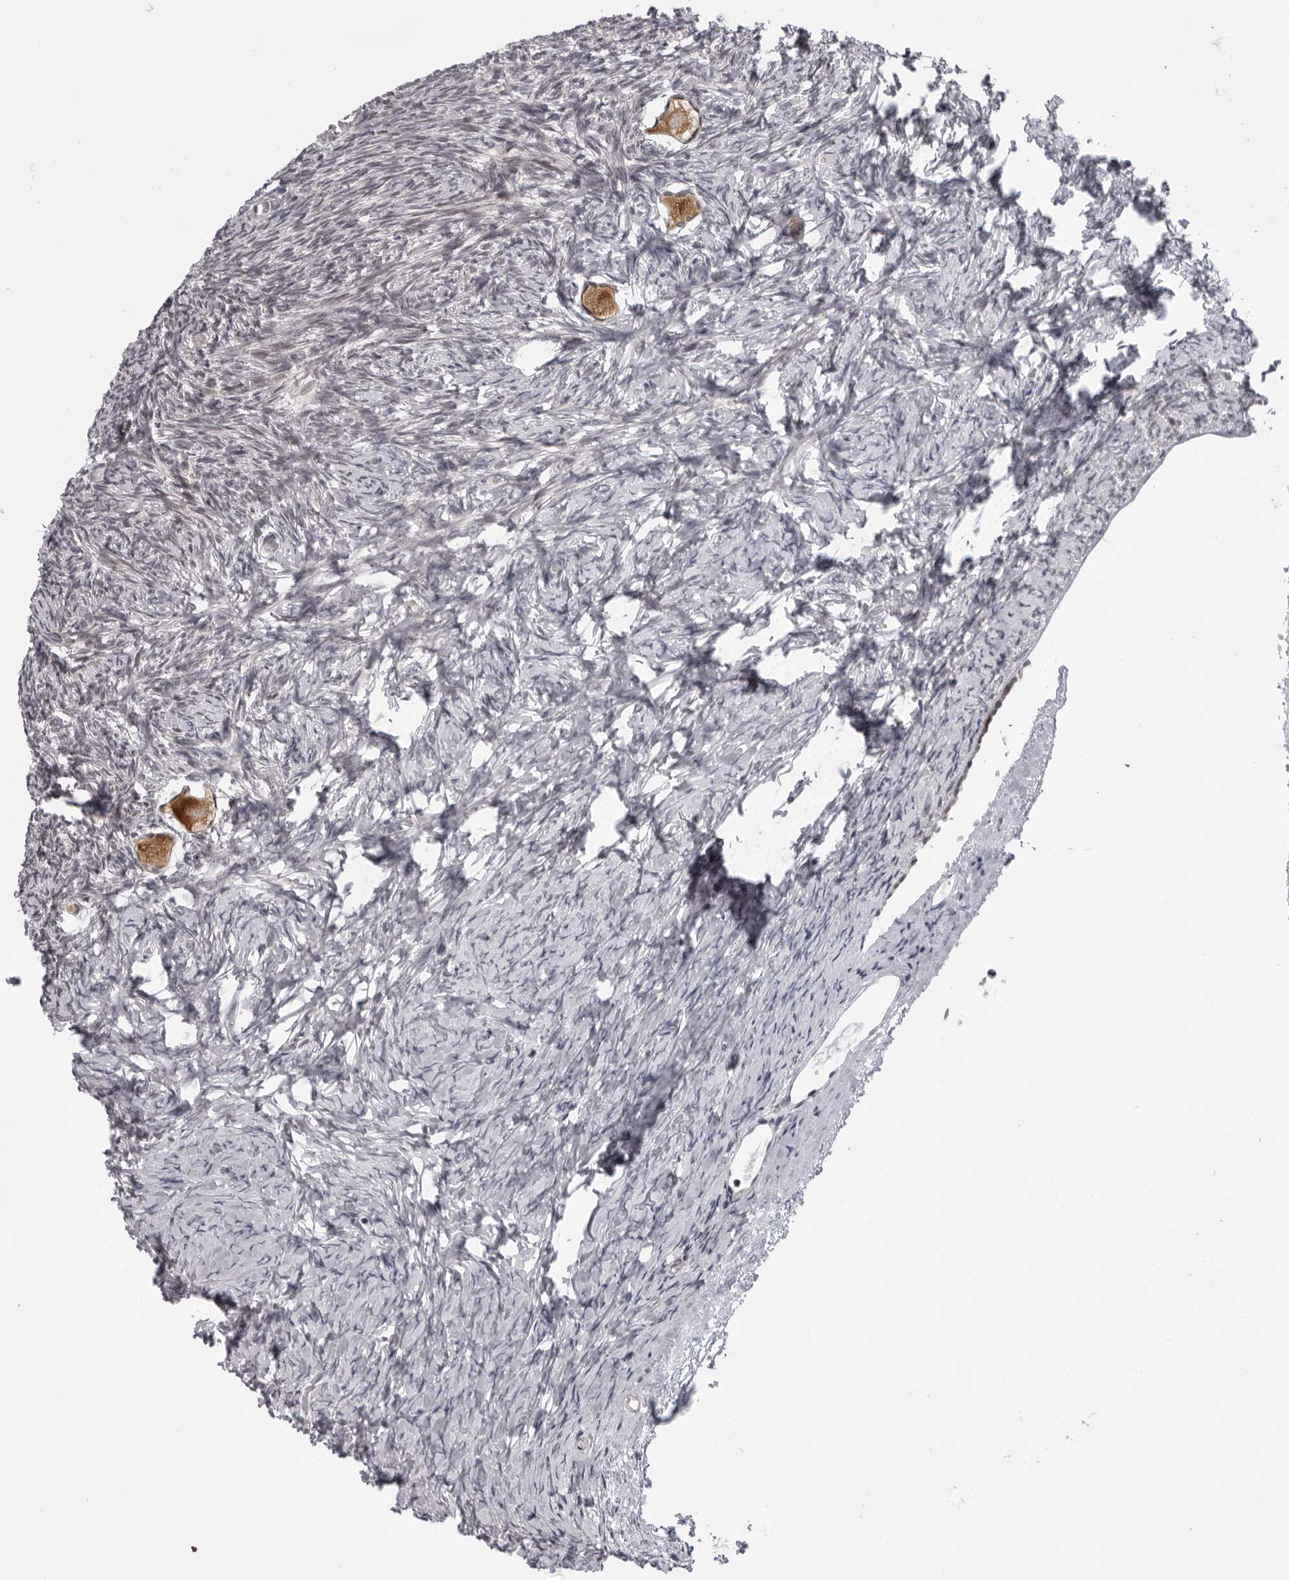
{"staining": {"intensity": "moderate", "quantity": ">75%", "location": "cytoplasmic/membranous"}, "tissue": "ovary", "cell_type": "Follicle cells", "image_type": "normal", "snomed": [{"axis": "morphology", "description": "Normal tissue, NOS"}, {"axis": "topography", "description": "Ovary"}], "caption": "Ovary was stained to show a protein in brown. There is medium levels of moderate cytoplasmic/membranous staining in approximately >75% of follicle cells. The protein is stained brown, and the nuclei are stained in blue (DAB (3,3'-diaminobenzidine) IHC with brightfield microscopy, high magnification).", "gene": "GCSAML", "patient": {"sex": "female", "age": 27}}